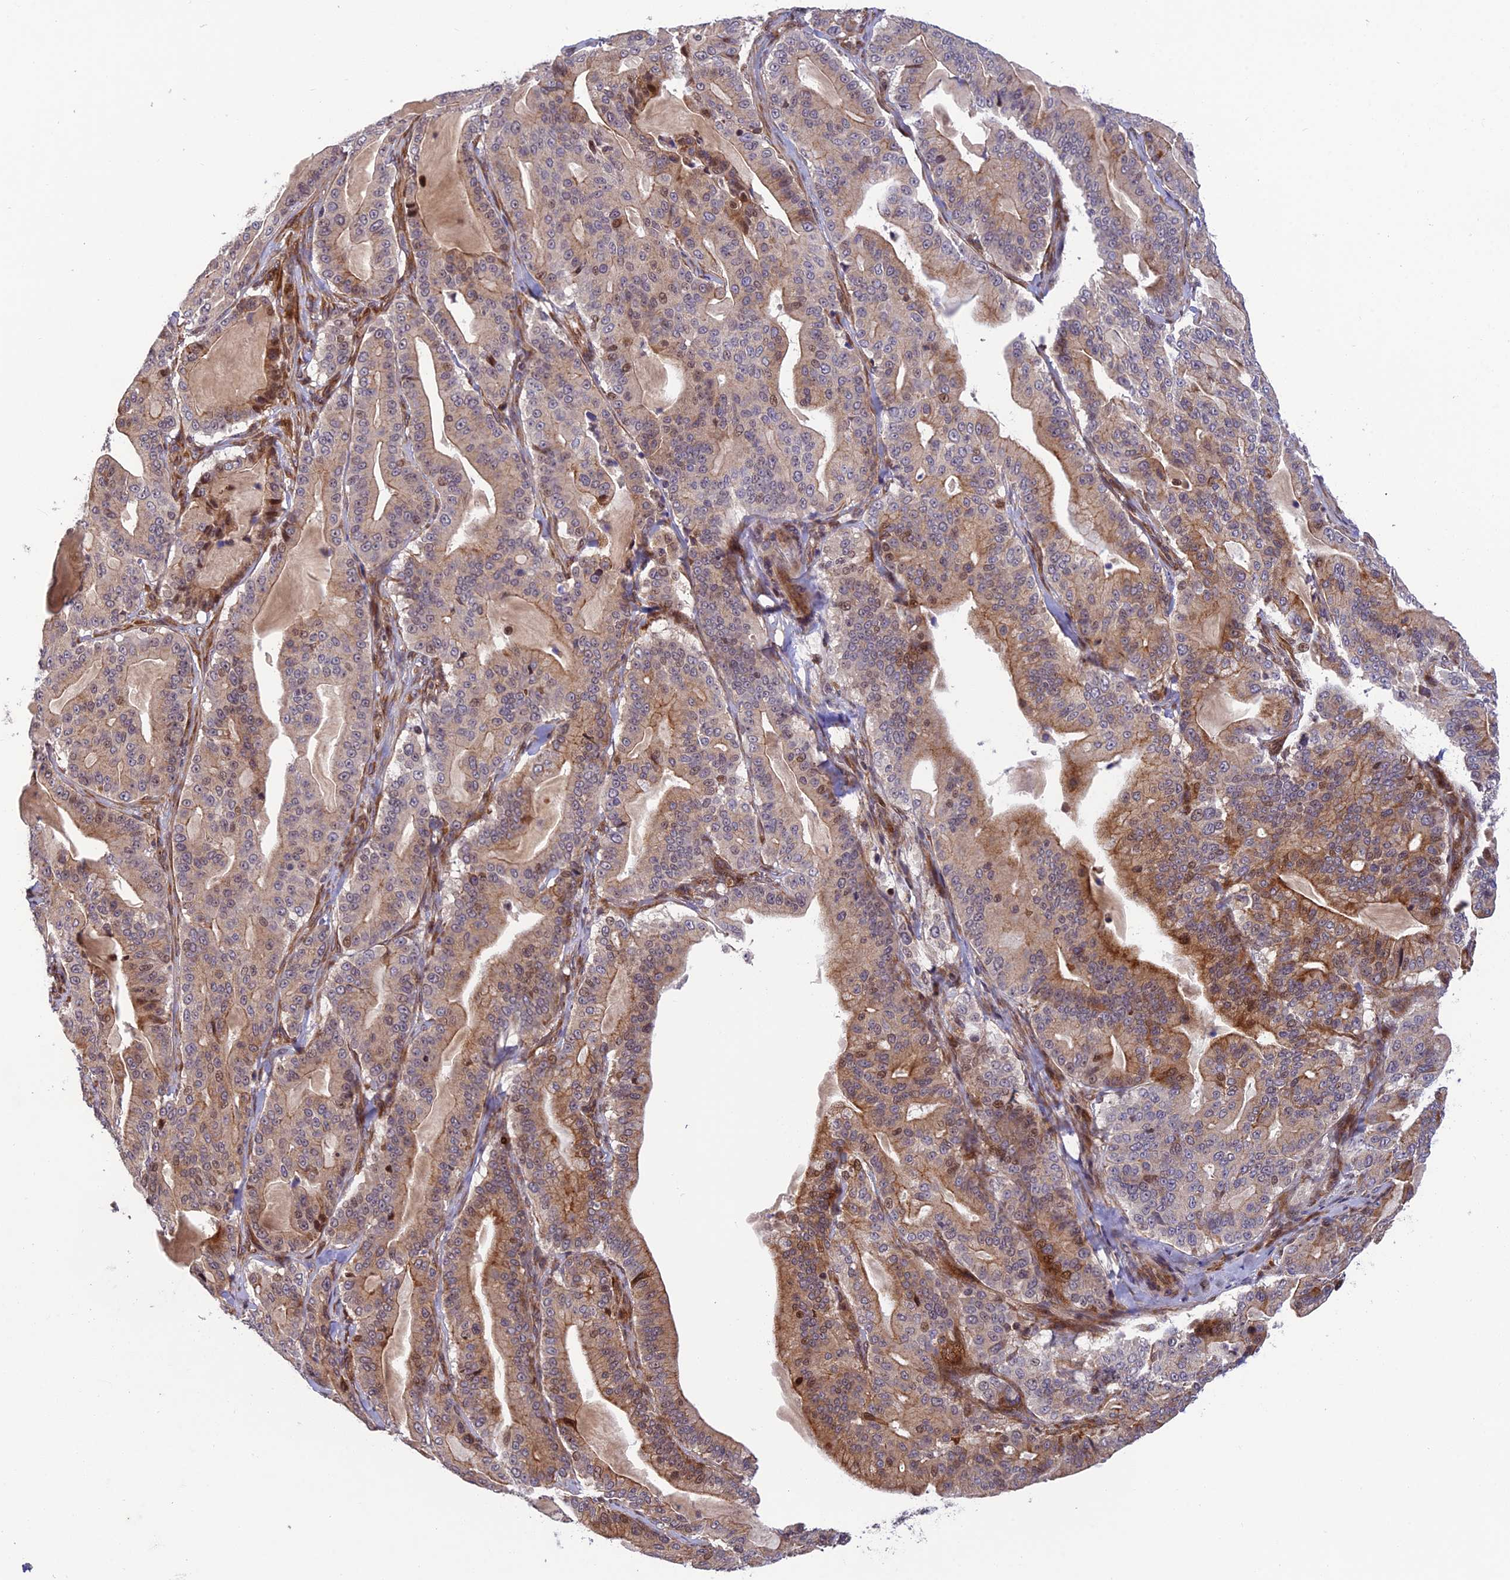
{"staining": {"intensity": "moderate", "quantity": "25%-75%", "location": "cytoplasmic/membranous,nuclear"}, "tissue": "pancreatic cancer", "cell_type": "Tumor cells", "image_type": "cancer", "snomed": [{"axis": "morphology", "description": "Adenocarcinoma, NOS"}, {"axis": "topography", "description": "Pancreas"}], "caption": "Protein expression analysis of human pancreatic cancer (adenocarcinoma) reveals moderate cytoplasmic/membranous and nuclear positivity in approximately 25%-75% of tumor cells. (DAB IHC, brown staining for protein, blue staining for nuclei).", "gene": "SMIM7", "patient": {"sex": "male", "age": 63}}